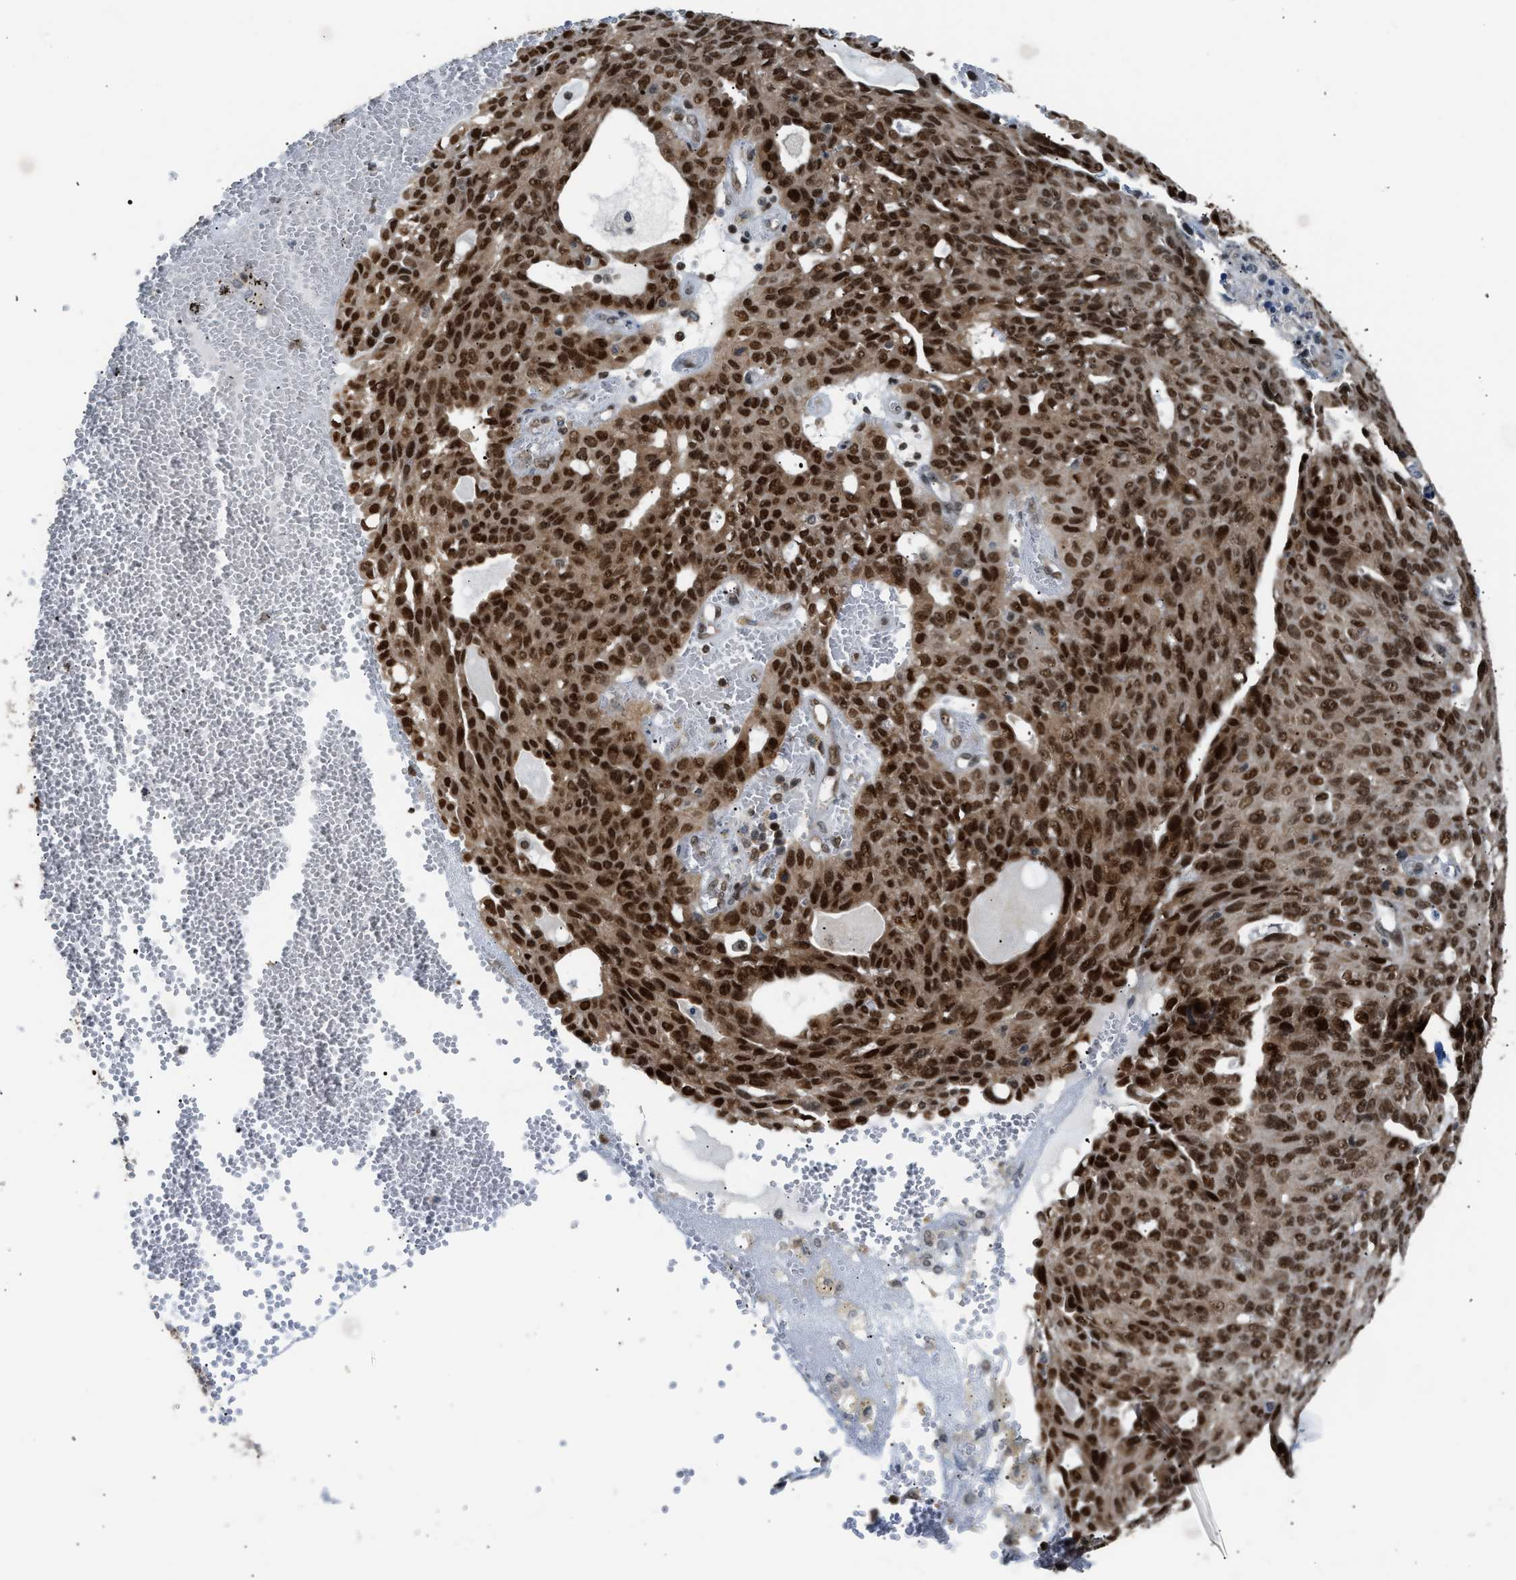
{"staining": {"intensity": "strong", "quantity": ">75%", "location": "nuclear"}, "tissue": "ovarian cancer", "cell_type": "Tumor cells", "image_type": "cancer", "snomed": [{"axis": "morphology", "description": "Carcinoma, endometroid"}, {"axis": "topography", "description": "Ovary"}], "caption": "Protein staining of ovarian cancer (endometroid carcinoma) tissue displays strong nuclear staining in approximately >75% of tumor cells.", "gene": "SSBP2", "patient": {"sex": "female", "age": 60}}